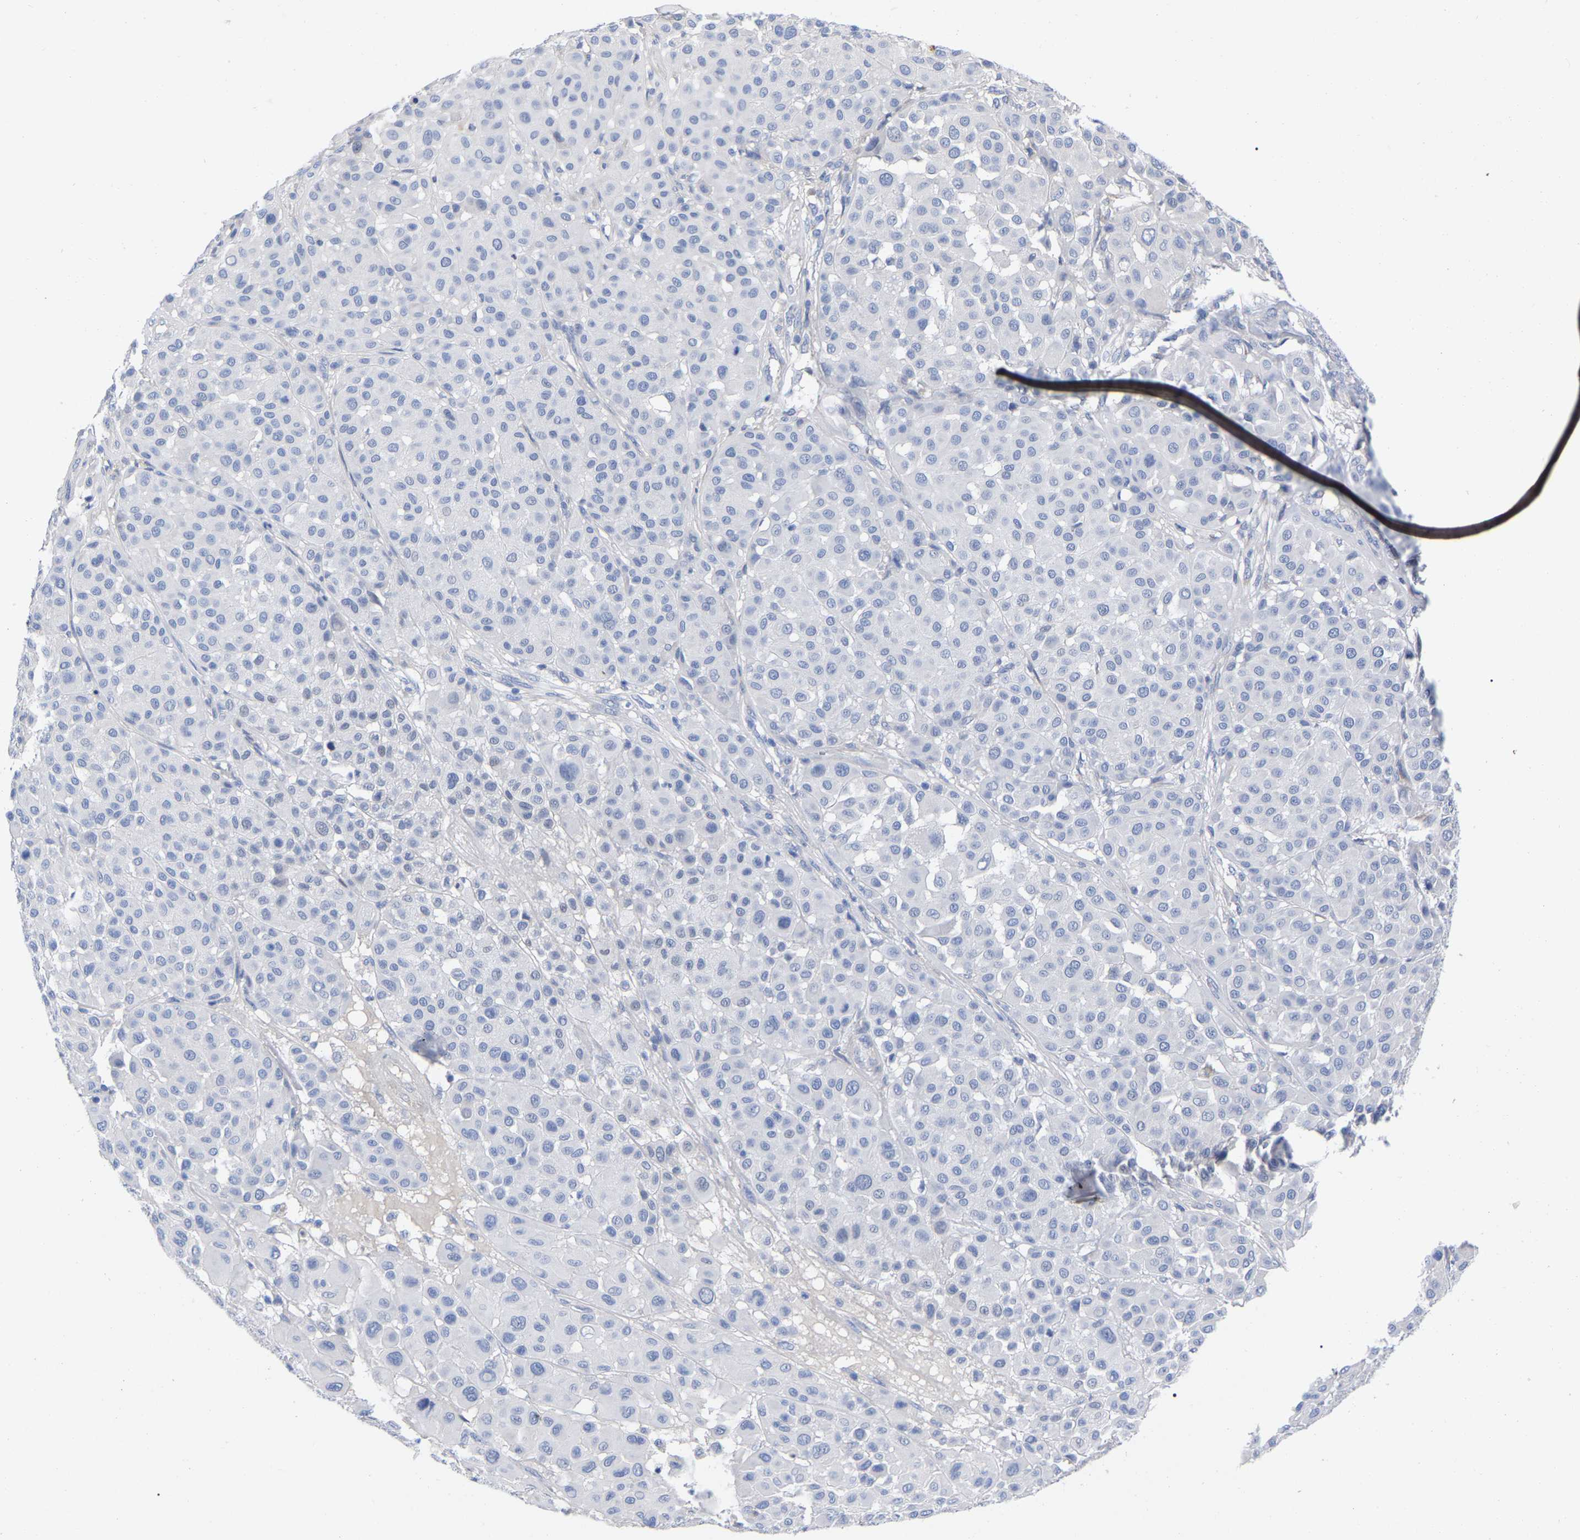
{"staining": {"intensity": "negative", "quantity": "none", "location": "none"}, "tissue": "melanoma", "cell_type": "Tumor cells", "image_type": "cancer", "snomed": [{"axis": "morphology", "description": "Malignant melanoma, Metastatic site"}, {"axis": "topography", "description": "Soft tissue"}], "caption": "Micrograph shows no significant protein staining in tumor cells of malignant melanoma (metastatic site).", "gene": "HAPLN1", "patient": {"sex": "male", "age": 41}}